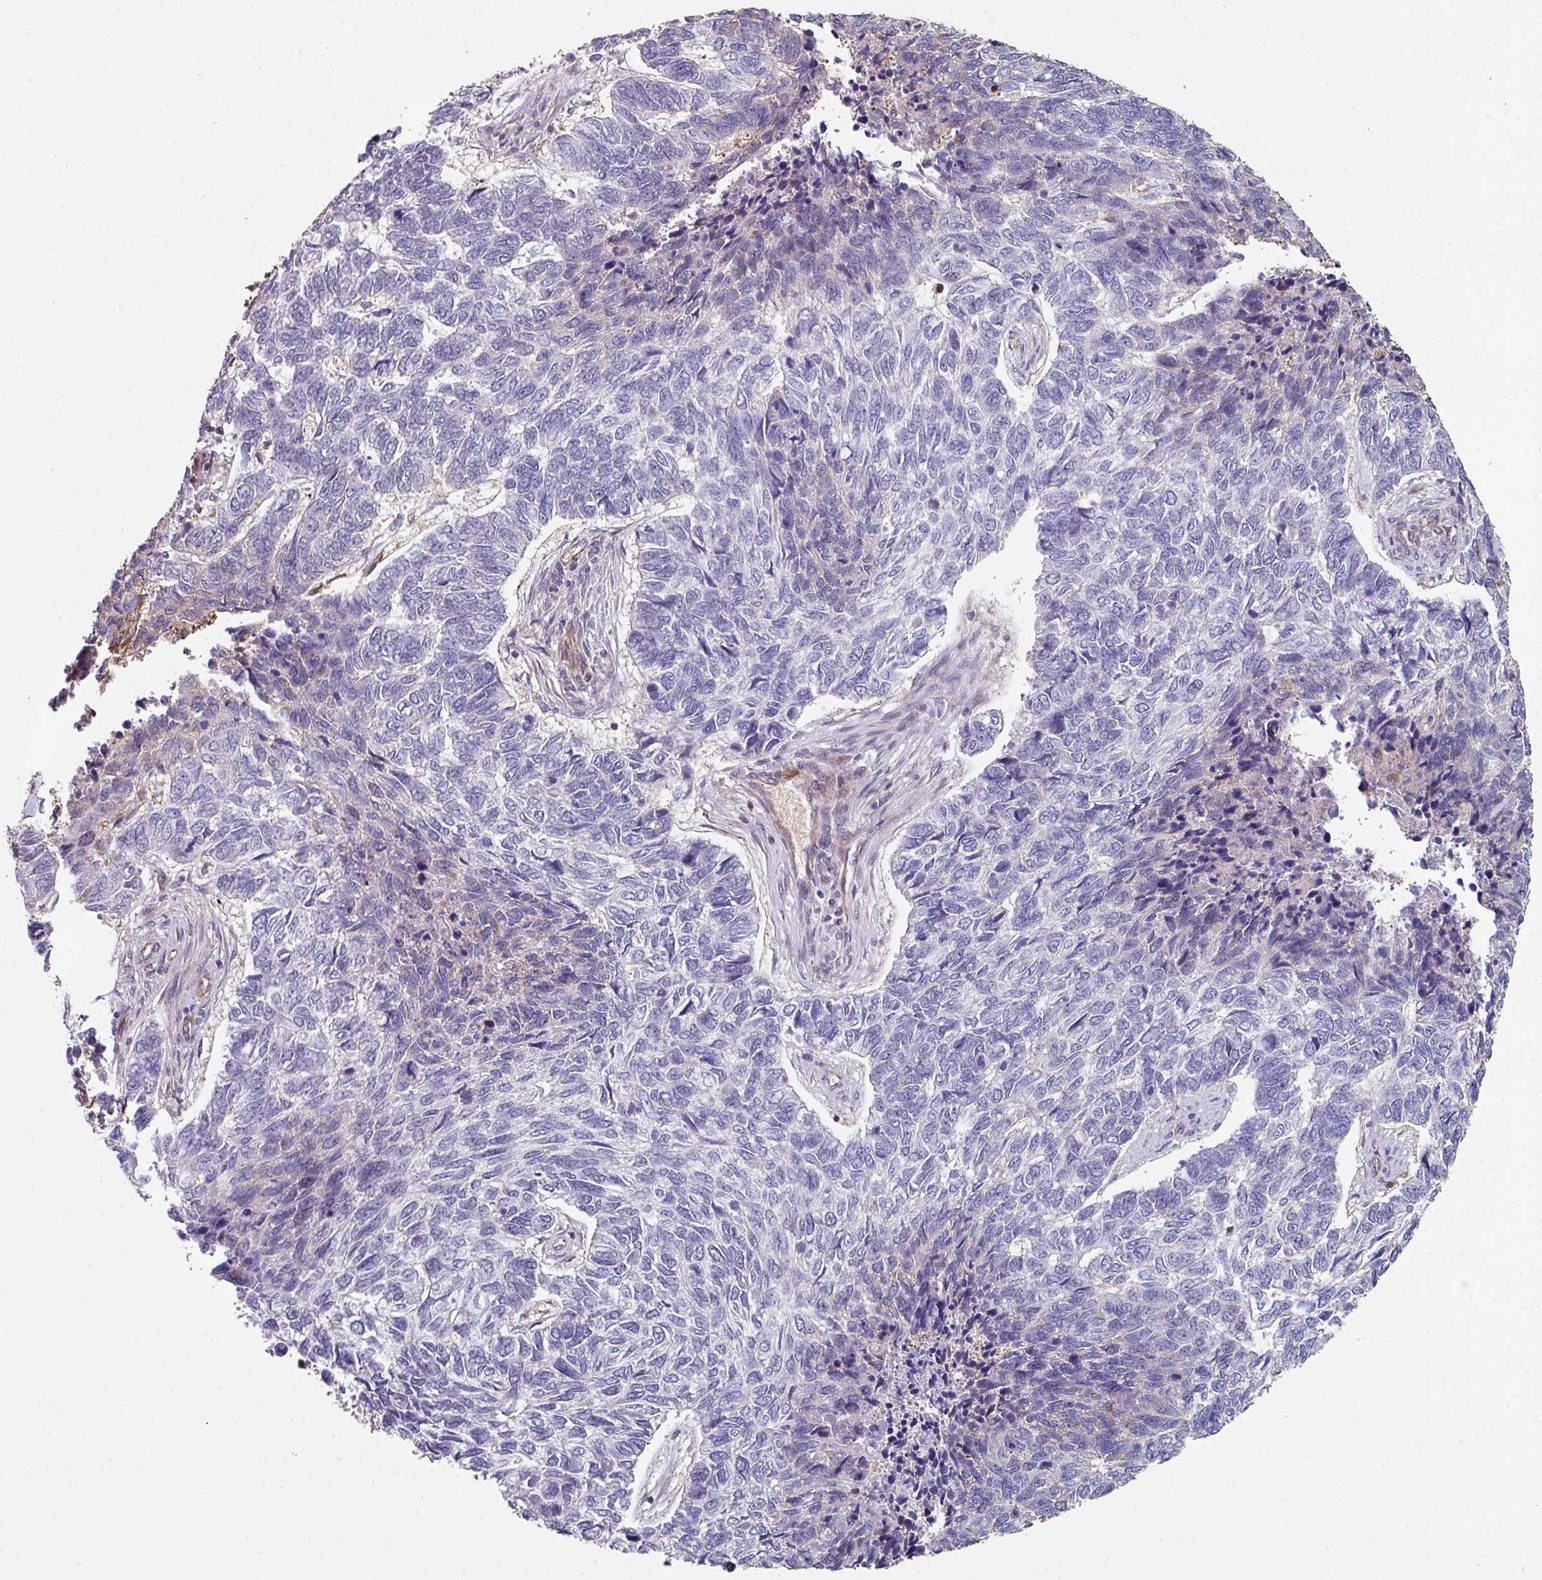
{"staining": {"intensity": "negative", "quantity": "none", "location": "none"}, "tissue": "skin cancer", "cell_type": "Tumor cells", "image_type": "cancer", "snomed": [{"axis": "morphology", "description": "Basal cell carcinoma"}, {"axis": "topography", "description": "Skin"}], "caption": "Skin cancer was stained to show a protein in brown. There is no significant expression in tumor cells.", "gene": "ANO9", "patient": {"sex": "female", "age": 65}}